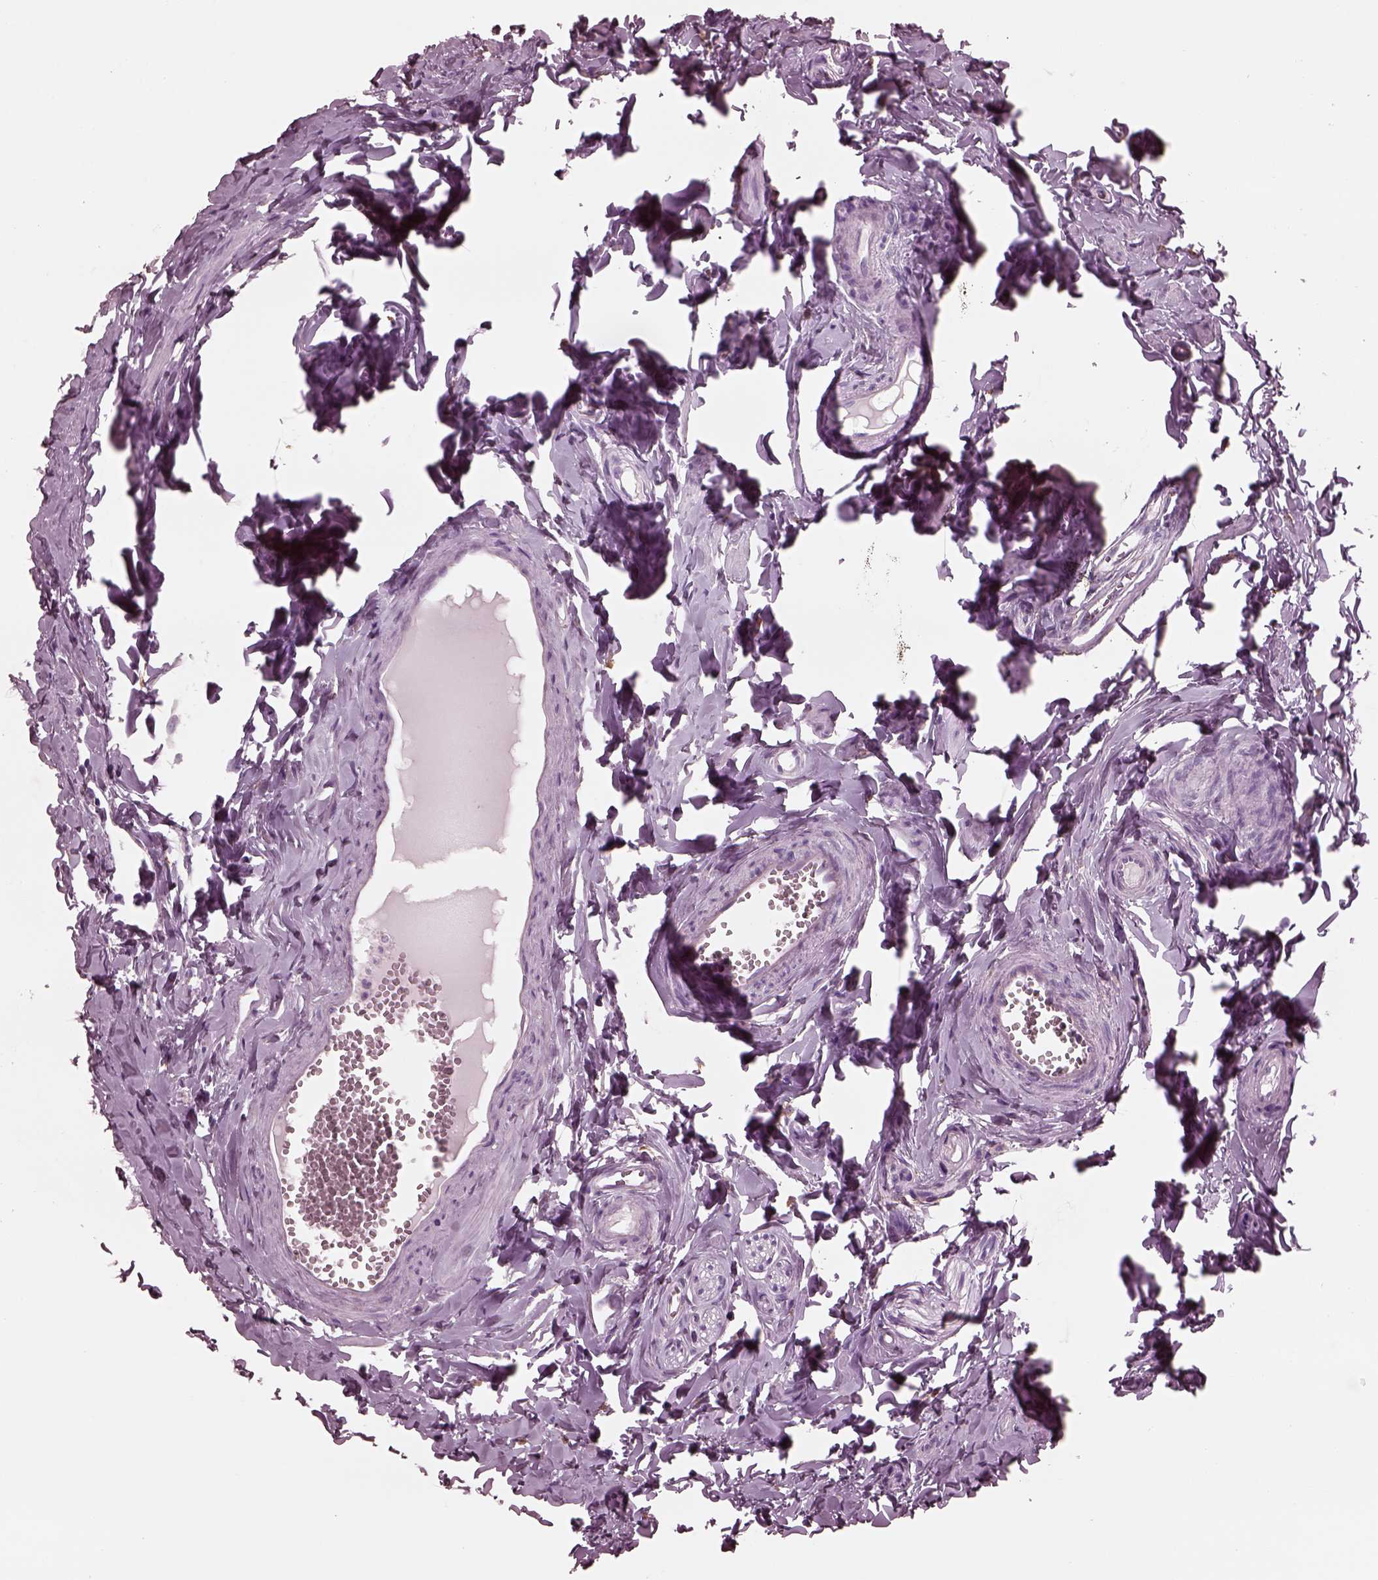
{"staining": {"intensity": "moderate", "quantity": "<25%", "location": "cytoplasmic/membranous"}, "tissue": "epididymis", "cell_type": "Glandular cells", "image_type": "normal", "snomed": [{"axis": "morphology", "description": "Normal tissue, NOS"}, {"axis": "topography", "description": "Epididymis"}], "caption": "A micrograph showing moderate cytoplasmic/membranous expression in about <25% of glandular cells in normal epididymis, as visualized by brown immunohistochemical staining.", "gene": "CGA", "patient": {"sex": "male", "age": 45}}